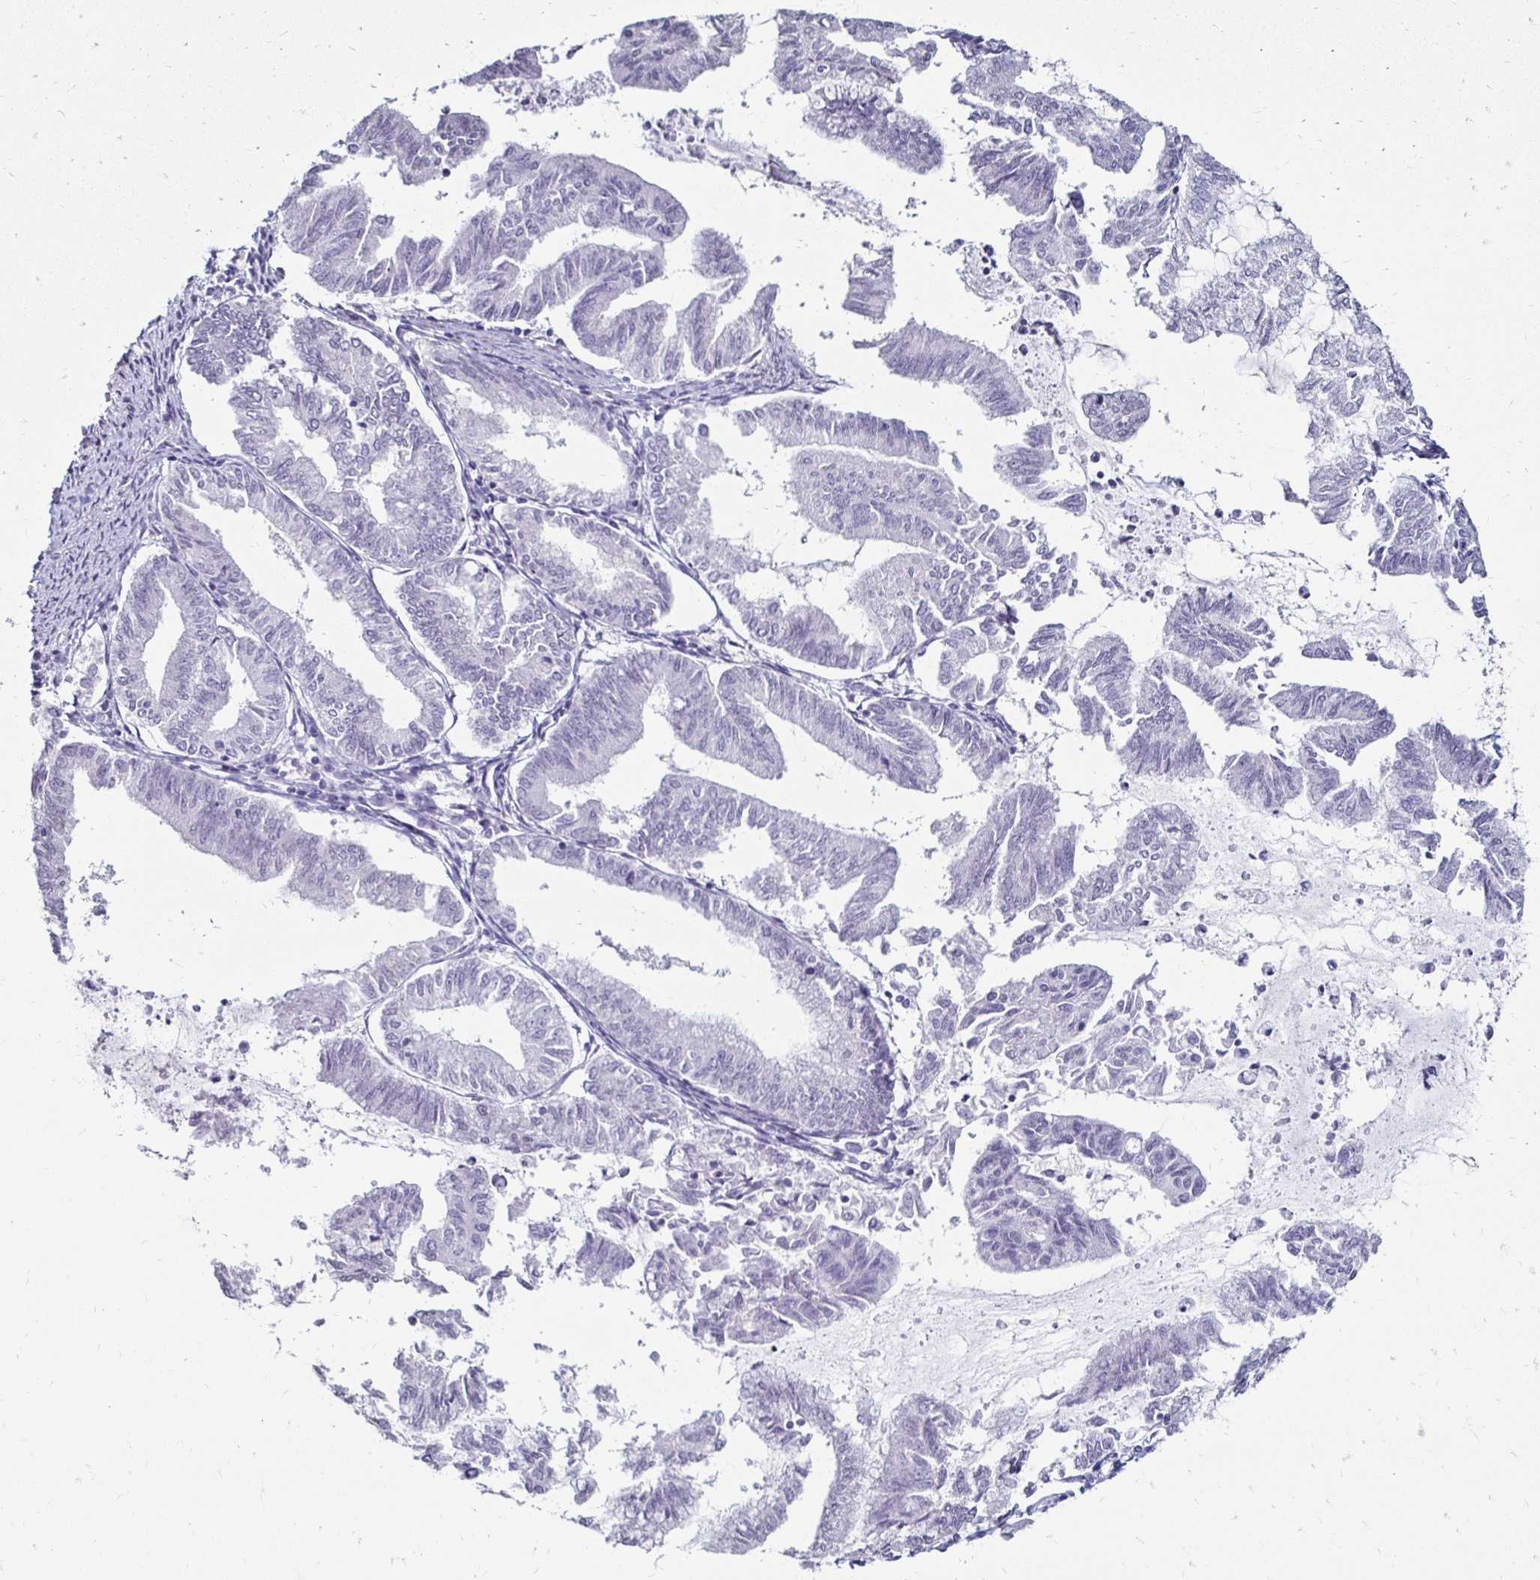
{"staining": {"intensity": "negative", "quantity": "none", "location": "none"}, "tissue": "endometrial cancer", "cell_type": "Tumor cells", "image_type": "cancer", "snomed": [{"axis": "morphology", "description": "Adenocarcinoma, NOS"}, {"axis": "topography", "description": "Endometrium"}], "caption": "An immunohistochemistry image of endometrial cancer is shown. There is no staining in tumor cells of endometrial cancer.", "gene": "TOMM34", "patient": {"sex": "female", "age": 79}}